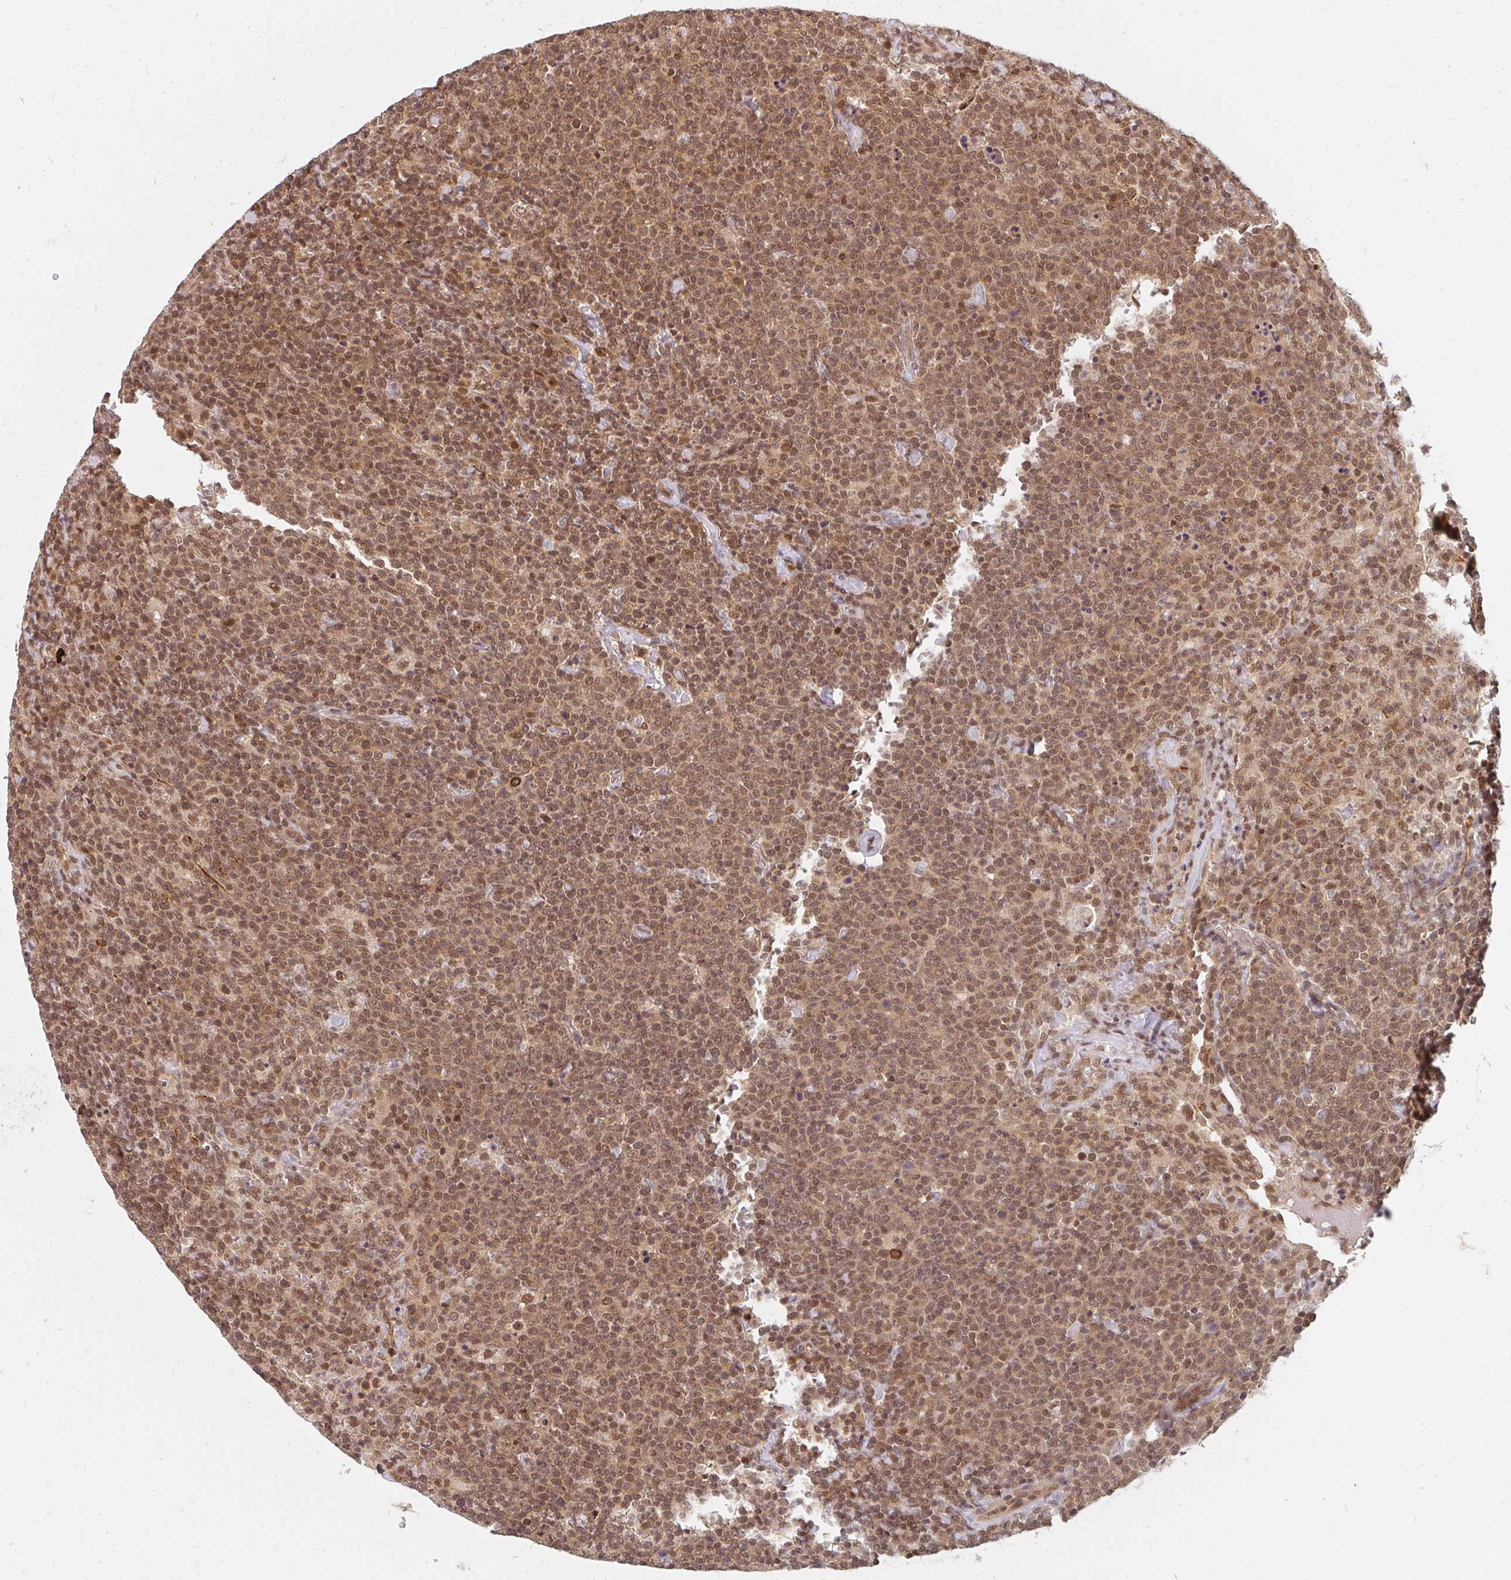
{"staining": {"intensity": "moderate", "quantity": ">75%", "location": "cytoplasmic/membranous,nuclear"}, "tissue": "lymphoma", "cell_type": "Tumor cells", "image_type": "cancer", "snomed": [{"axis": "morphology", "description": "Malignant lymphoma, non-Hodgkin's type, High grade"}, {"axis": "topography", "description": "Lymph node"}], "caption": "There is medium levels of moderate cytoplasmic/membranous and nuclear positivity in tumor cells of malignant lymphoma, non-Hodgkin's type (high-grade), as demonstrated by immunohistochemical staining (brown color).", "gene": "GTF3C6", "patient": {"sex": "male", "age": 61}}